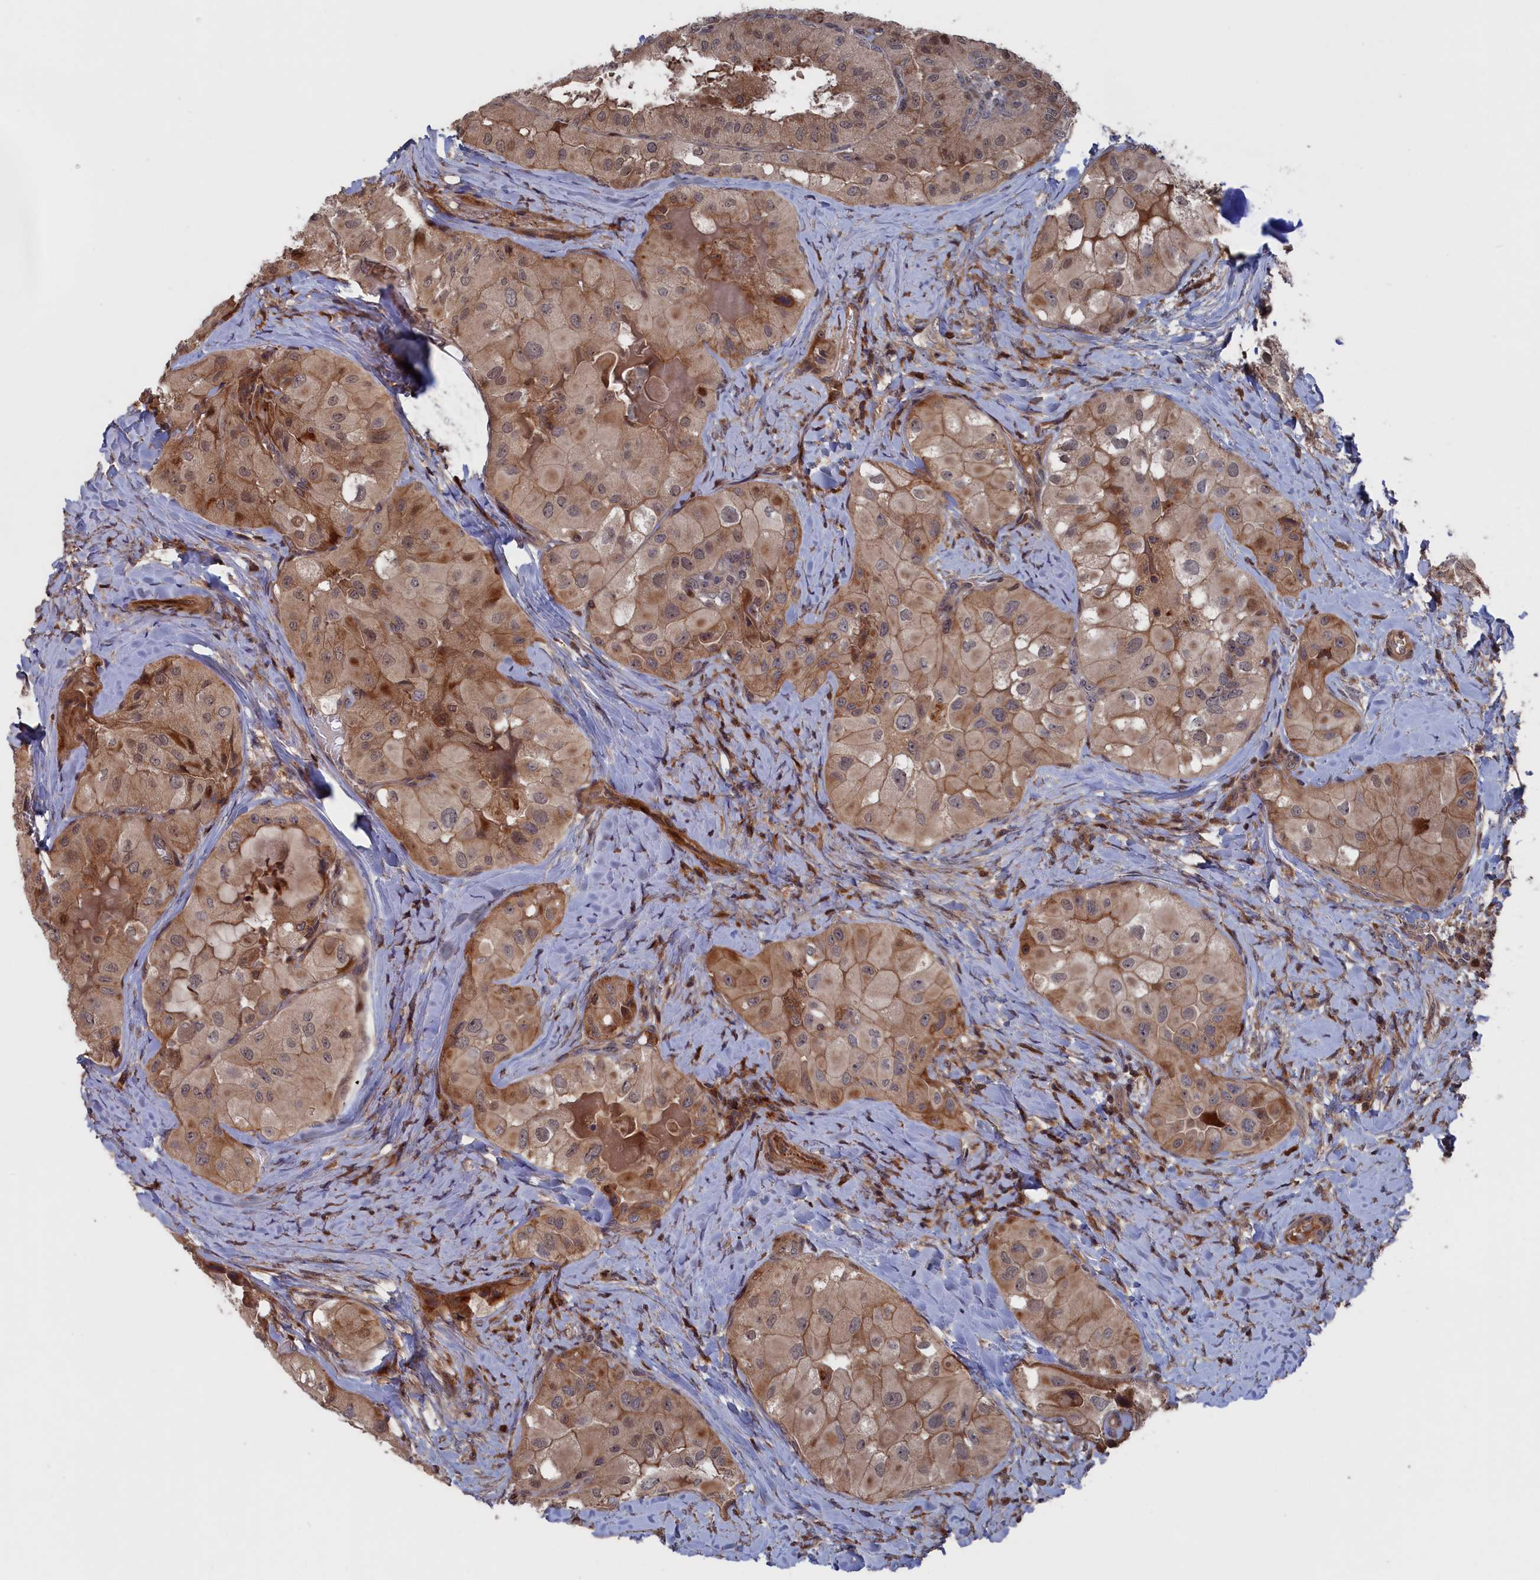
{"staining": {"intensity": "moderate", "quantity": ">75%", "location": "cytoplasmic/membranous"}, "tissue": "thyroid cancer", "cell_type": "Tumor cells", "image_type": "cancer", "snomed": [{"axis": "morphology", "description": "Normal tissue, NOS"}, {"axis": "morphology", "description": "Papillary adenocarcinoma, NOS"}, {"axis": "topography", "description": "Thyroid gland"}], "caption": "The photomicrograph reveals a brown stain indicating the presence of a protein in the cytoplasmic/membranous of tumor cells in papillary adenocarcinoma (thyroid).", "gene": "PLA2G15", "patient": {"sex": "female", "age": 59}}